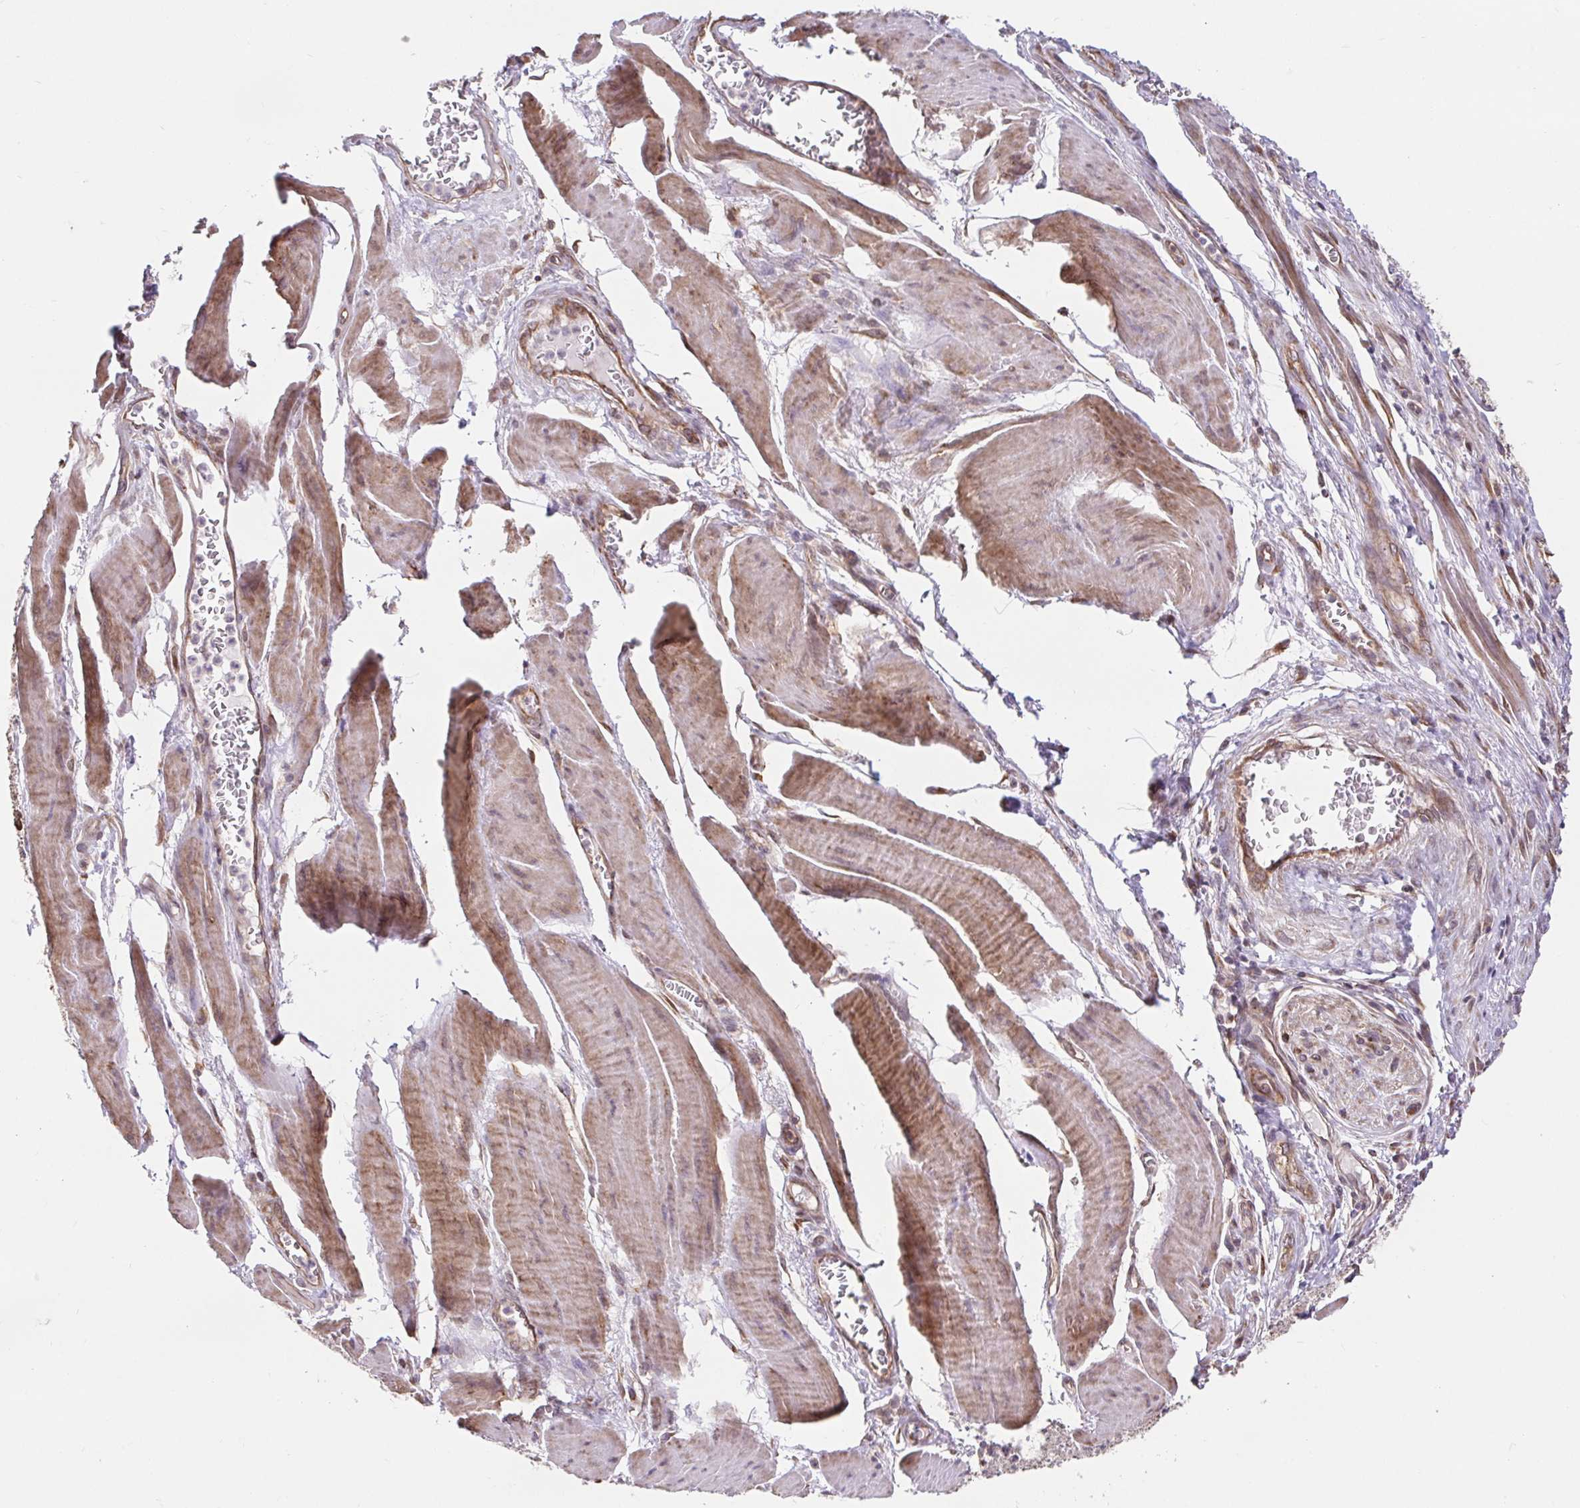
{"staining": {"intensity": "moderate", "quantity": "25%-75%", "location": "cytoplasmic/membranous"}, "tissue": "stomach cancer", "cell_type": "Tumor cells", "image_type": "cancer", "snomed": [{"axis": "morphology", "description": "Adenocarcinoma, NOS"}, {"axis": "topography", "description": "Stomach, upper"}], "caption": "Stomach adenocarcinoma was stained to show a protein in brown. There is medium levels of moderate cytoplasmic/membranous staining in about 25%-75% of tumor cells.", "gene": "LYPD5", "patient": {"sex": "male", "age": 80}}